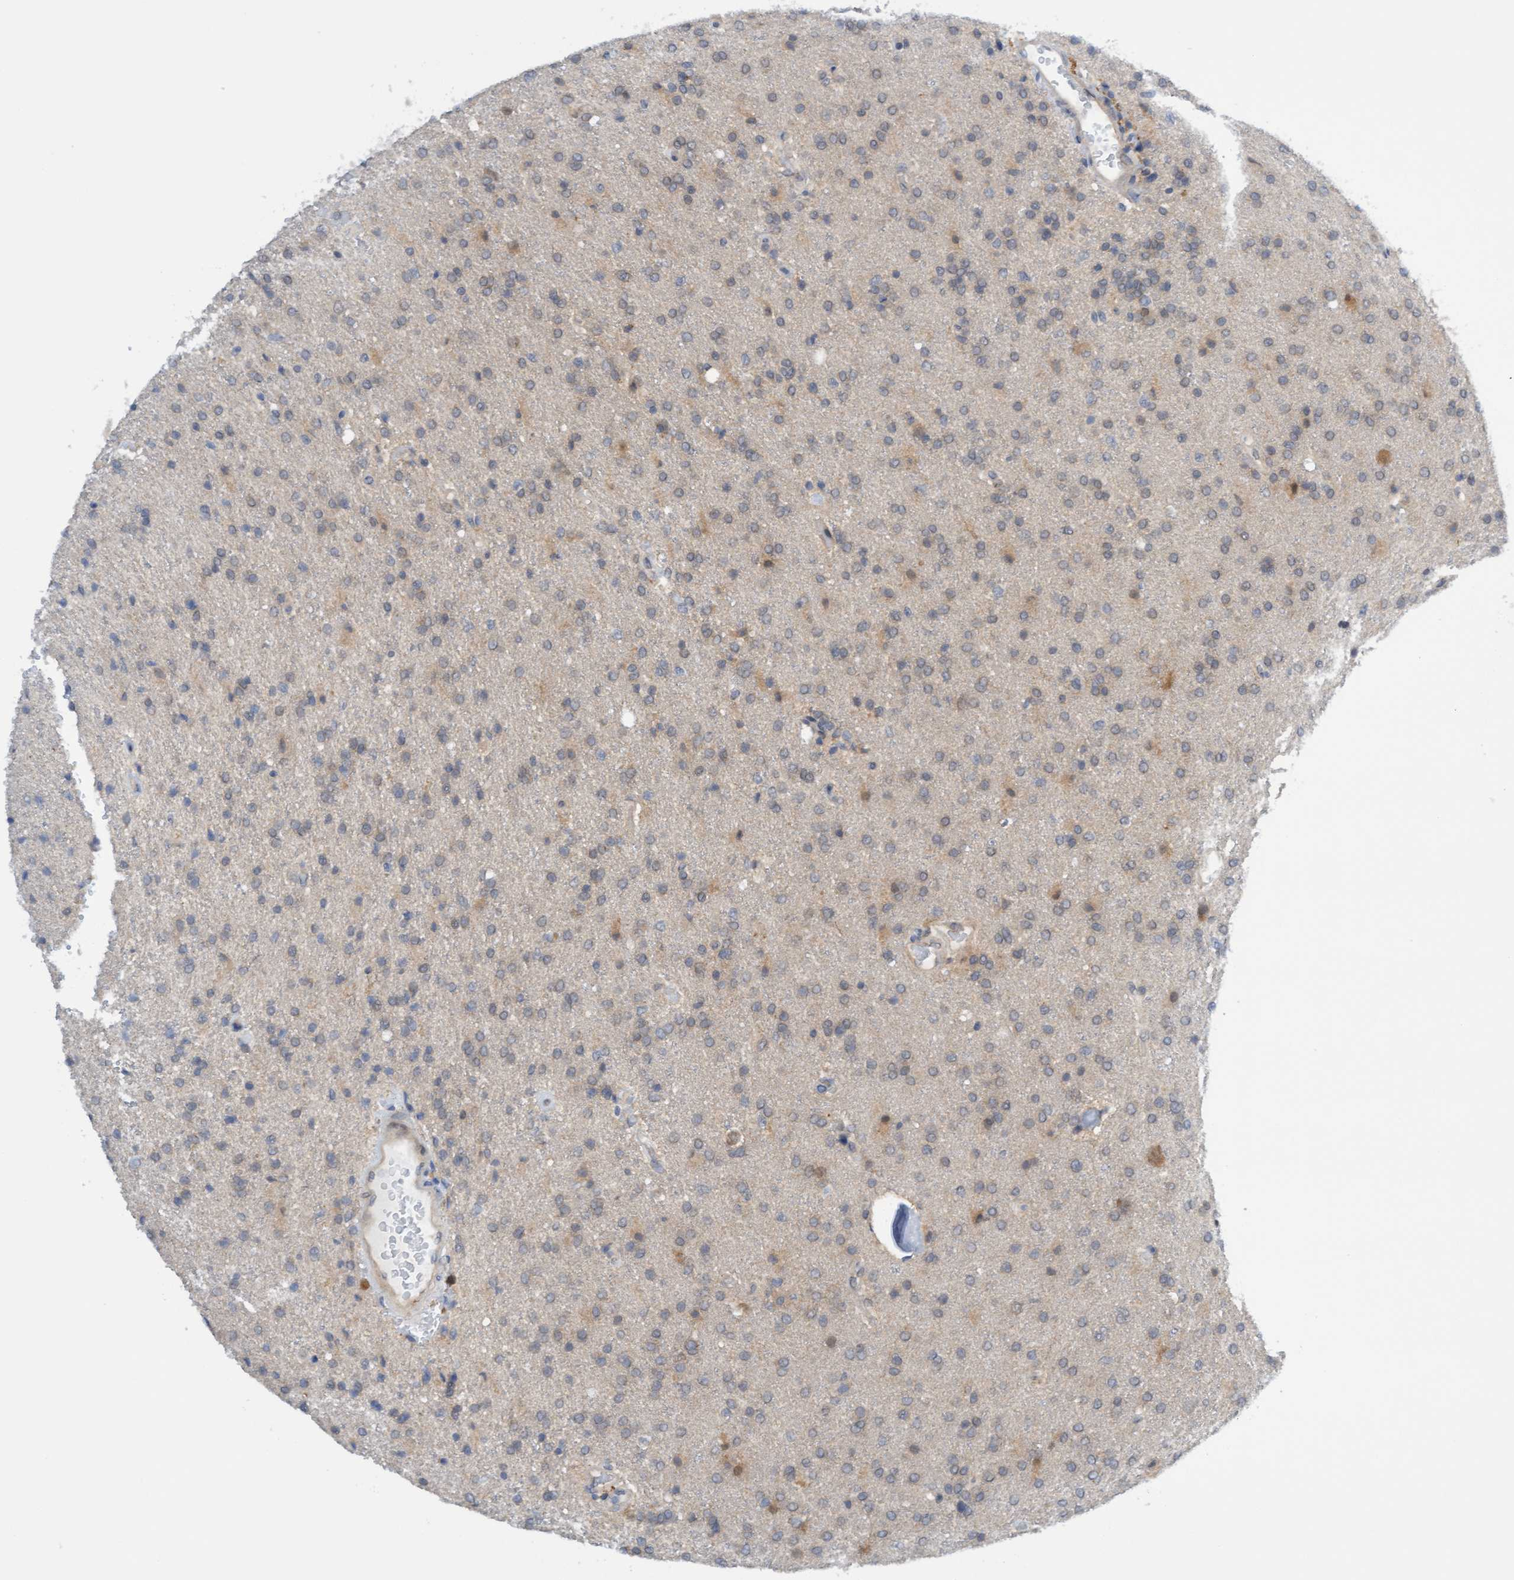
{"staining": {"intensity": "weak", "quantity": "25%-75%", "location": "cytoplasmic/membranous"}, "tissue": "glioma", "cell_type": "Tumor cells", "image_type": "cancer", "snomed": [{"axis": "morphology", "description": "Glioma, malignant, High grade"}, {"axis": "topography", "description": "Brain"}], "caption": "Immunohistochemical staining of glioma demonstrates low levels of weak cytoplasmic/membranous protein staining in approximately 25%-75% of tumor cells.", "gene": "AMZ2", "patient": {"sex": "male", "age": 72}}